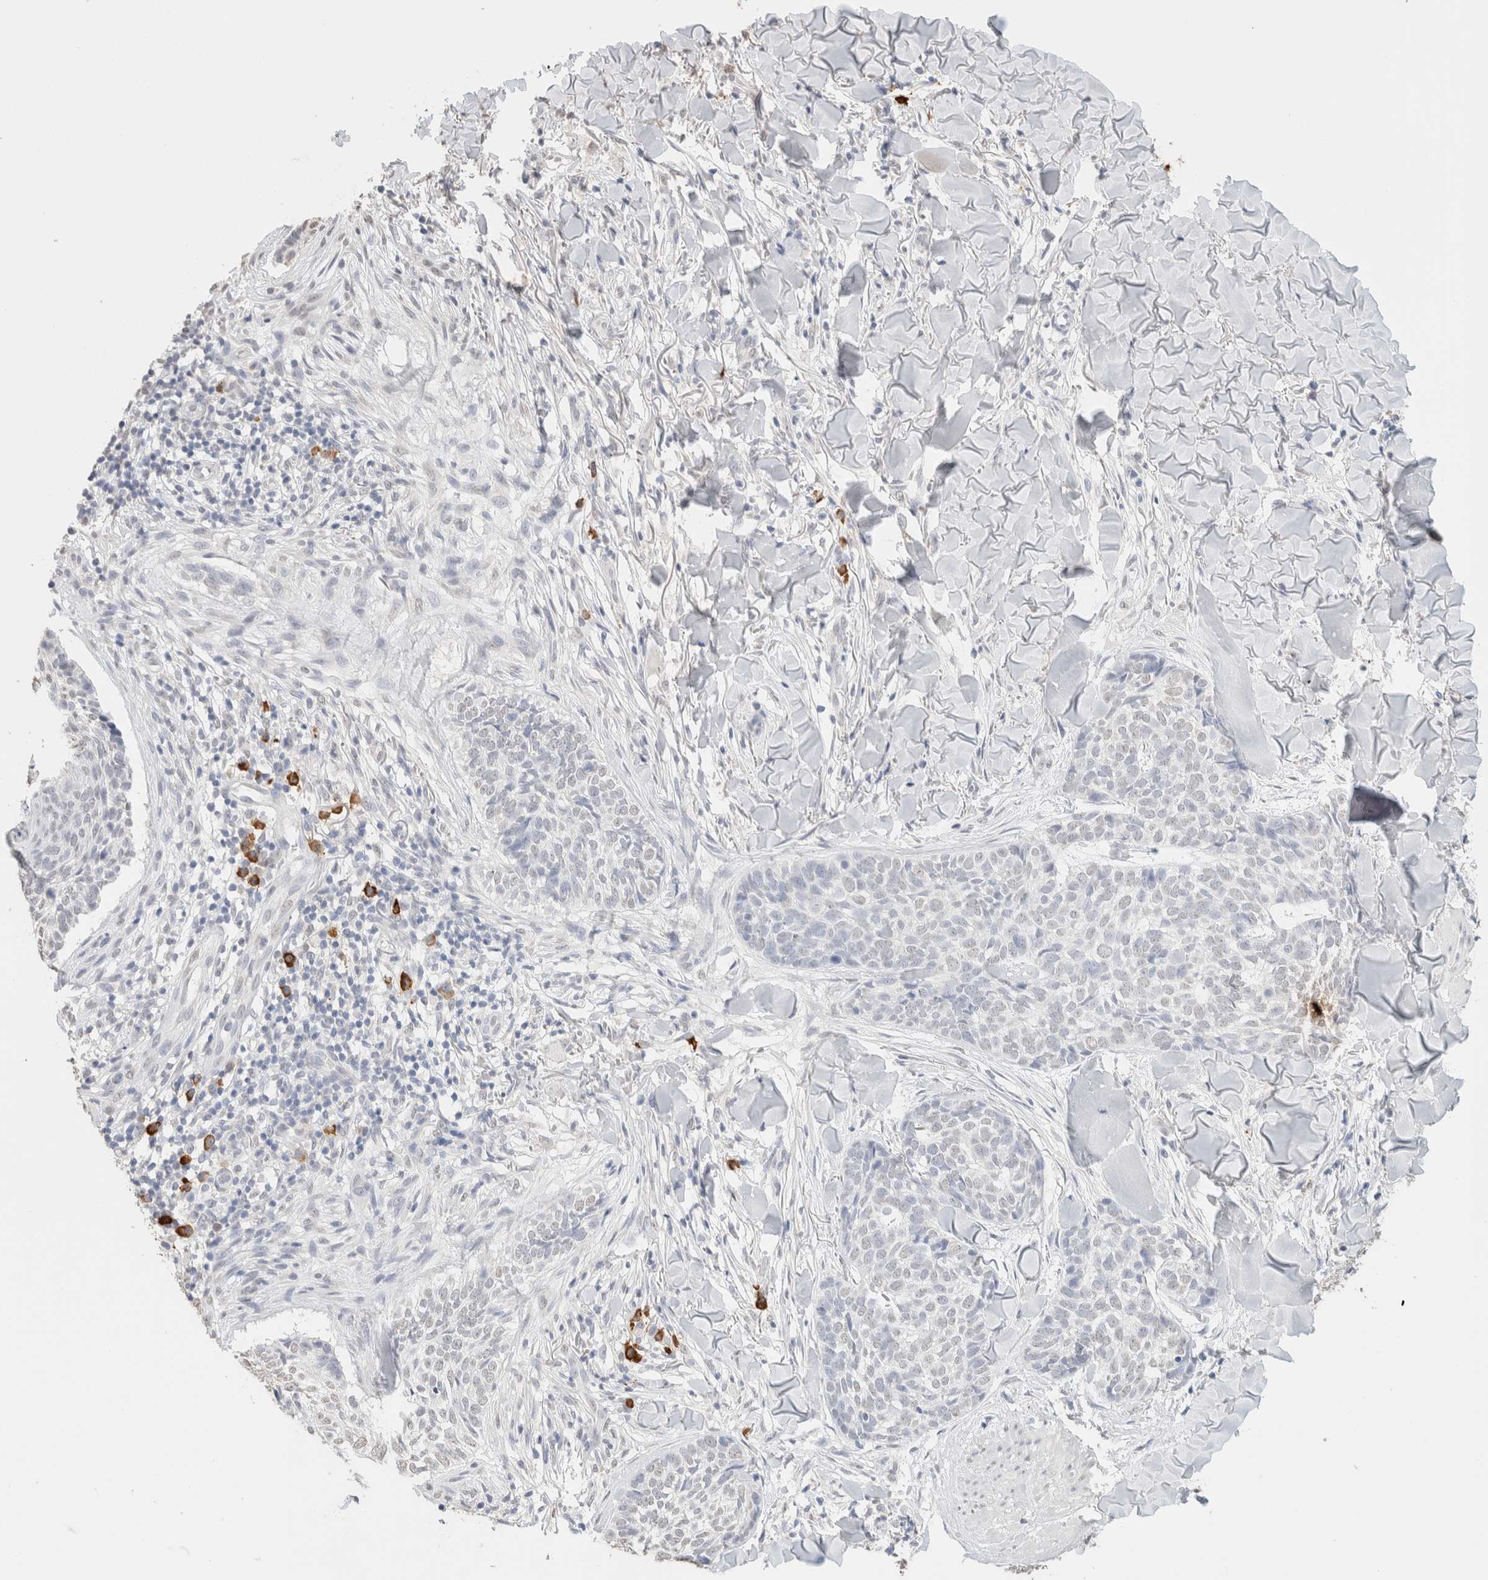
{"staining": {"intensity": "negative", "quantity": "none", "location": "none"}, "tissue": "skin cancer", "cell_type": "Tumor cells", "image_type": "cancer", "snomed": [{"axis": "morphology", "description": "Normal tissue, NOS"}, {"axis": "morphology", "description": "Basal cell carcinoma"}, {"axis": "topography", "description": "Skin"}], "caption": "The micrograph exhibits no significant staining in tumor cells of skin cancer (basal cell carcinoma).", "gene": "CD80", "patient": {"sex": "male", "age": 67}}